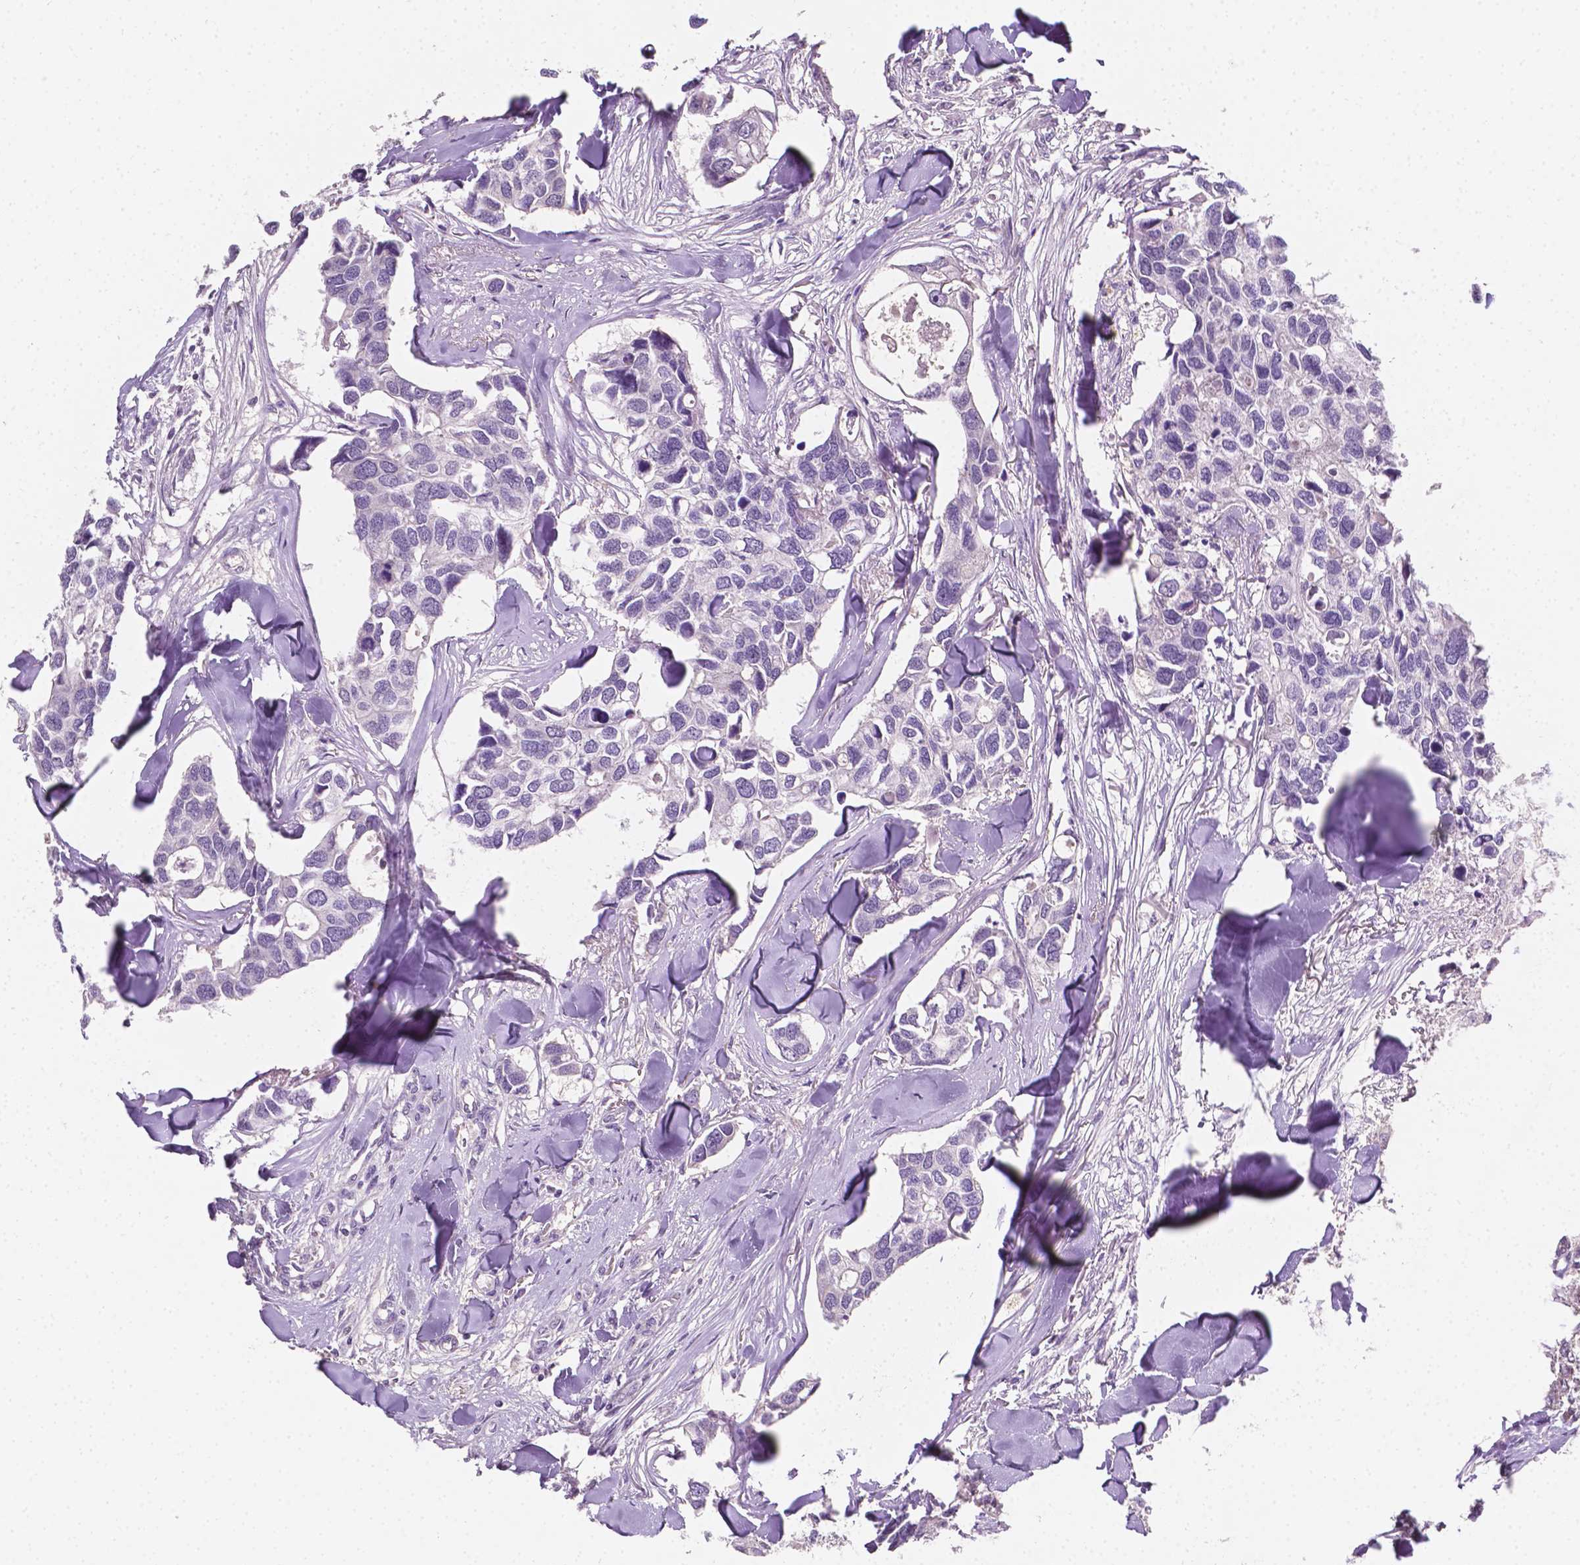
{"staining": {"intensity": "negative", "quantity": "none", "location": "none"}, "tissue": "breast cancer", "cell_type": "Tumor cells", "image_type": "cancer", "snomed": [{"axis": "morphology", "description": "Duct carcinoma"}, {"axis": "topography", "description": "Breast"}], "caption": "The histopathology image displays no staining of tumor cells in infiltrating ductal carcinoma (breast).", "gene": "EGFR", "patient": {"sex": "female", "age": 83}}